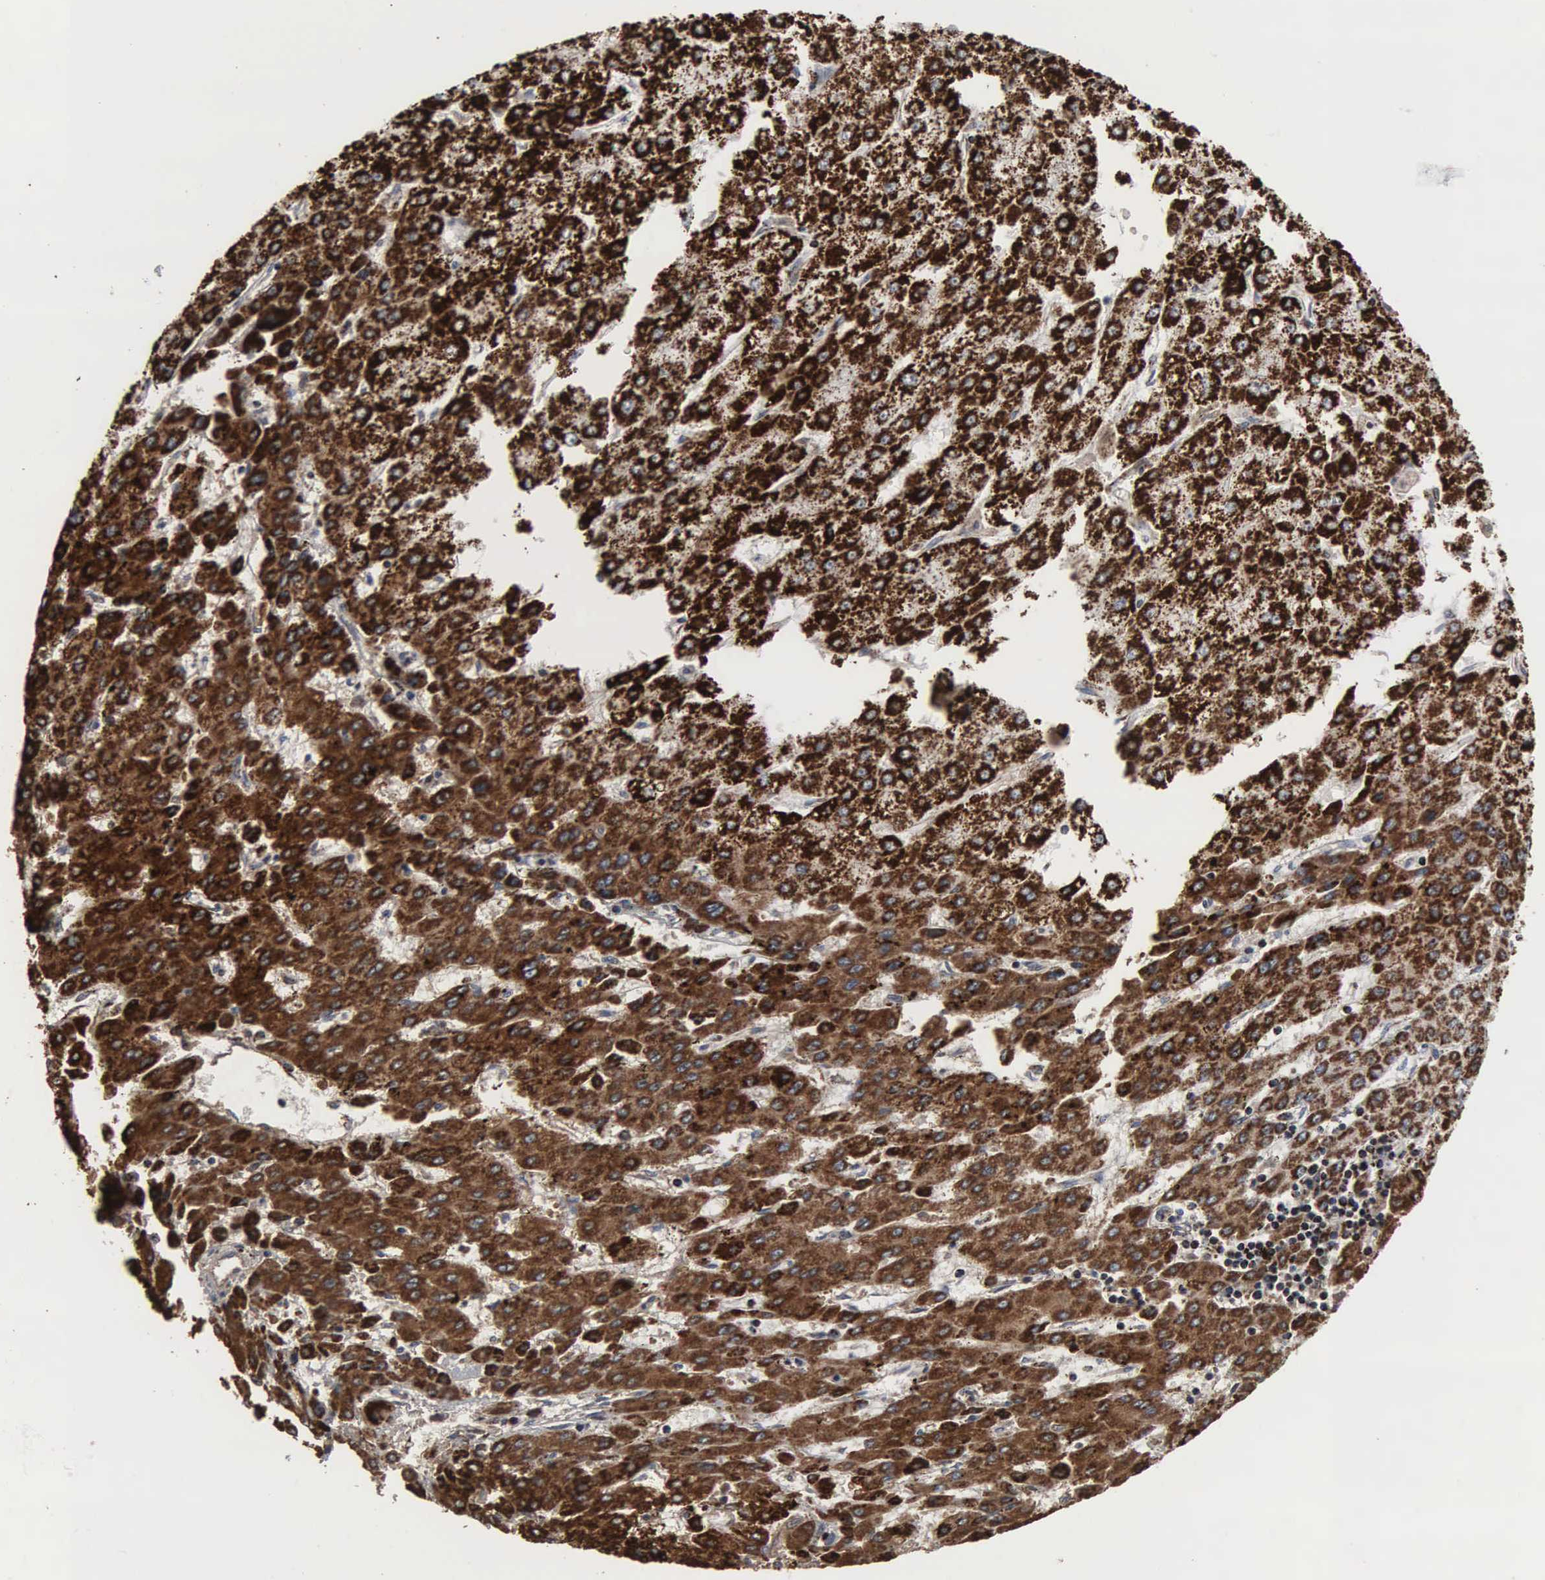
{"staining": {"intensity": "strong", "quantity": ">75%", "location": "cytoplasmic/membranous"}, "tissue": "liver cancer", "cell_type": "Tumor cells", "image_type": "cancer", "snomed": [{"axis": "morphology", "description": "Carcinoma, Hepatocellular, NOS"}, {"axis": "topography", "description": "Liver"}], "caption": "A brown stain labels strong cytoplasmic/membranous expression of a protein in liver hepatocellular carcinoma tumor cells.", "gene": "HSPA9", "patient": {"sex": "female", "age": 52}}